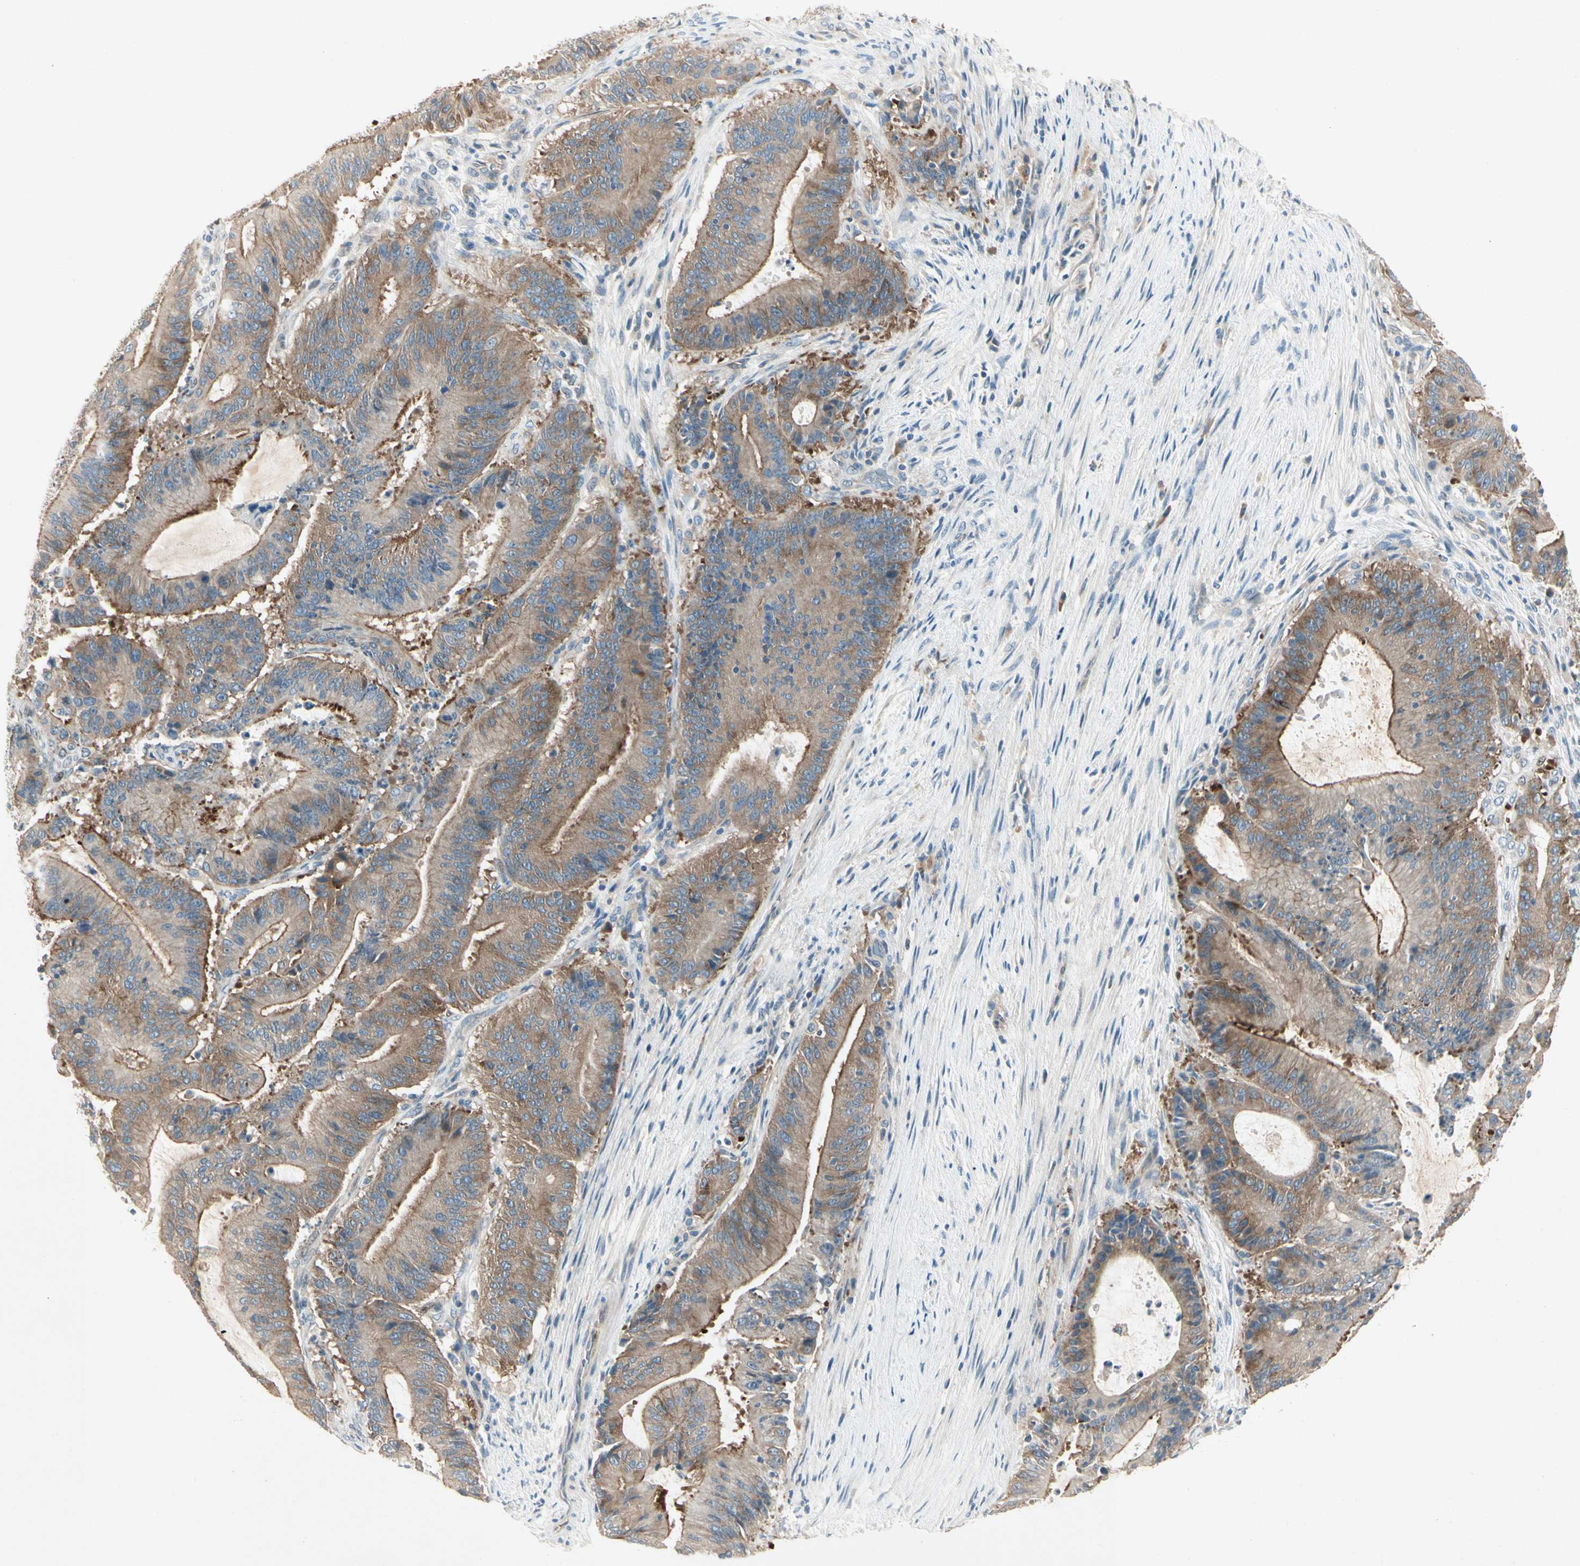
{"staining": {"intensity": "moderate", "quantity": ">75%", "location": "cytoplasmic/membranous"}, "tissue": "liver cancer", "cell_type": "Tumor cells", "image_type": "cancer", "snomed": [{"axis": "morphology", "description": "Cholangiocarcinoma"}, {"axis": "topography", "description": "Liver"}], "caption": "Human liver cancer stained with a brown dye reveals moderate cytoplasmic/membranous positive staining in approximately >75% of tumor cells.", "gene": "IL1R1", "patient": {"sex": "female", "age": 73}}